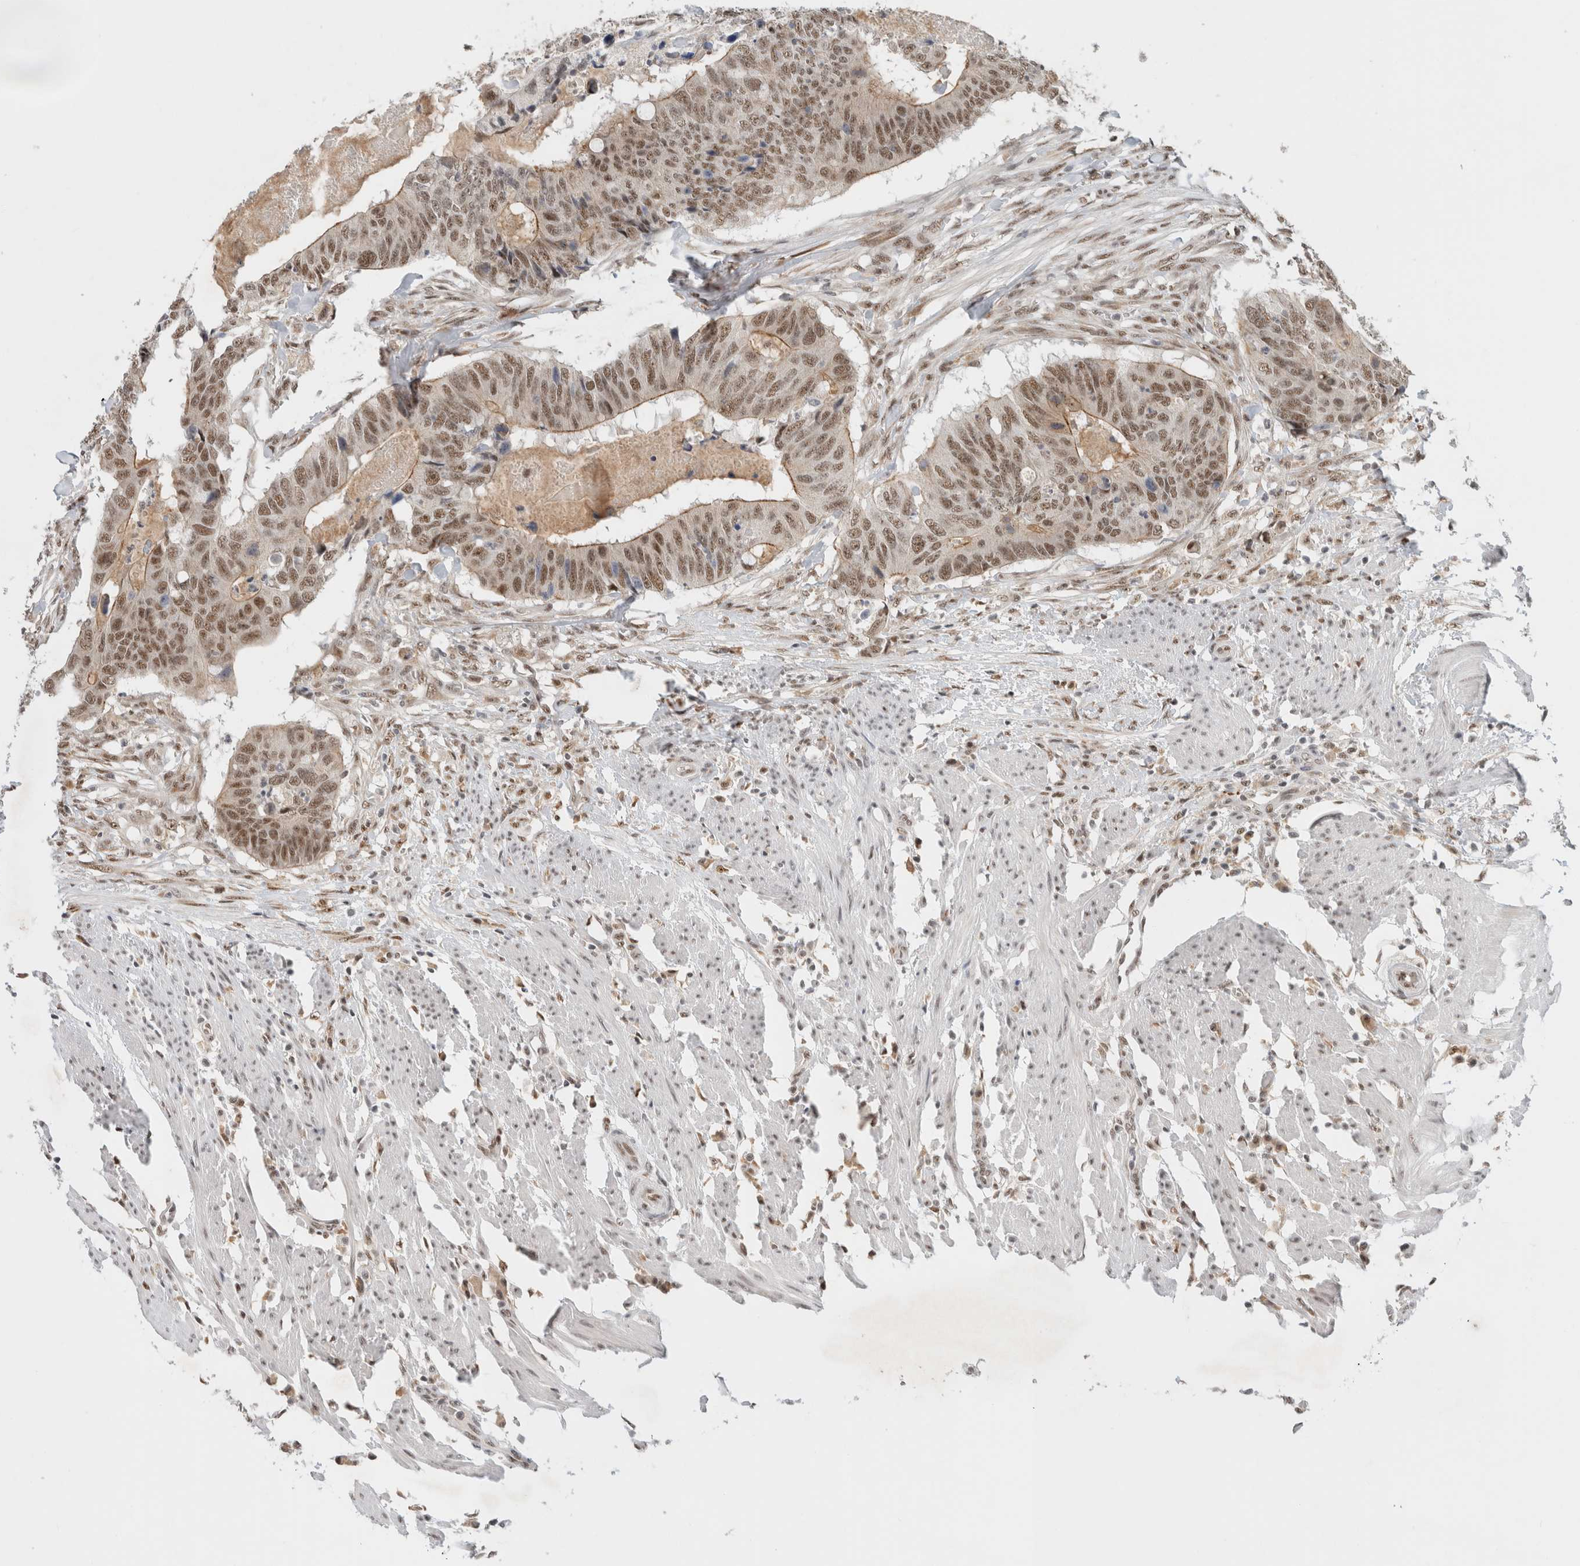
{"staining": {"intensity": "moderate", "quantity": ">75%", "location": "cytoplasmic/membranous,nuclear"}, "tissue": "colorectal cancer", "cell_type": "Tumor cells", "image_type": "cancer", "snomed": [{"axis": "morphology", "description": "Adenocarcinoma, NOS"}, {"axis": "topography", "description": "Colon"}], "caption": "An image of colorectal cancer stained for a protein demonstrates moderate cytoplasmic/membranous and nuclear brown staining in tumor cells.", "gene": "NCAPG2", "patient": {"sex": "male", "age": 56}}